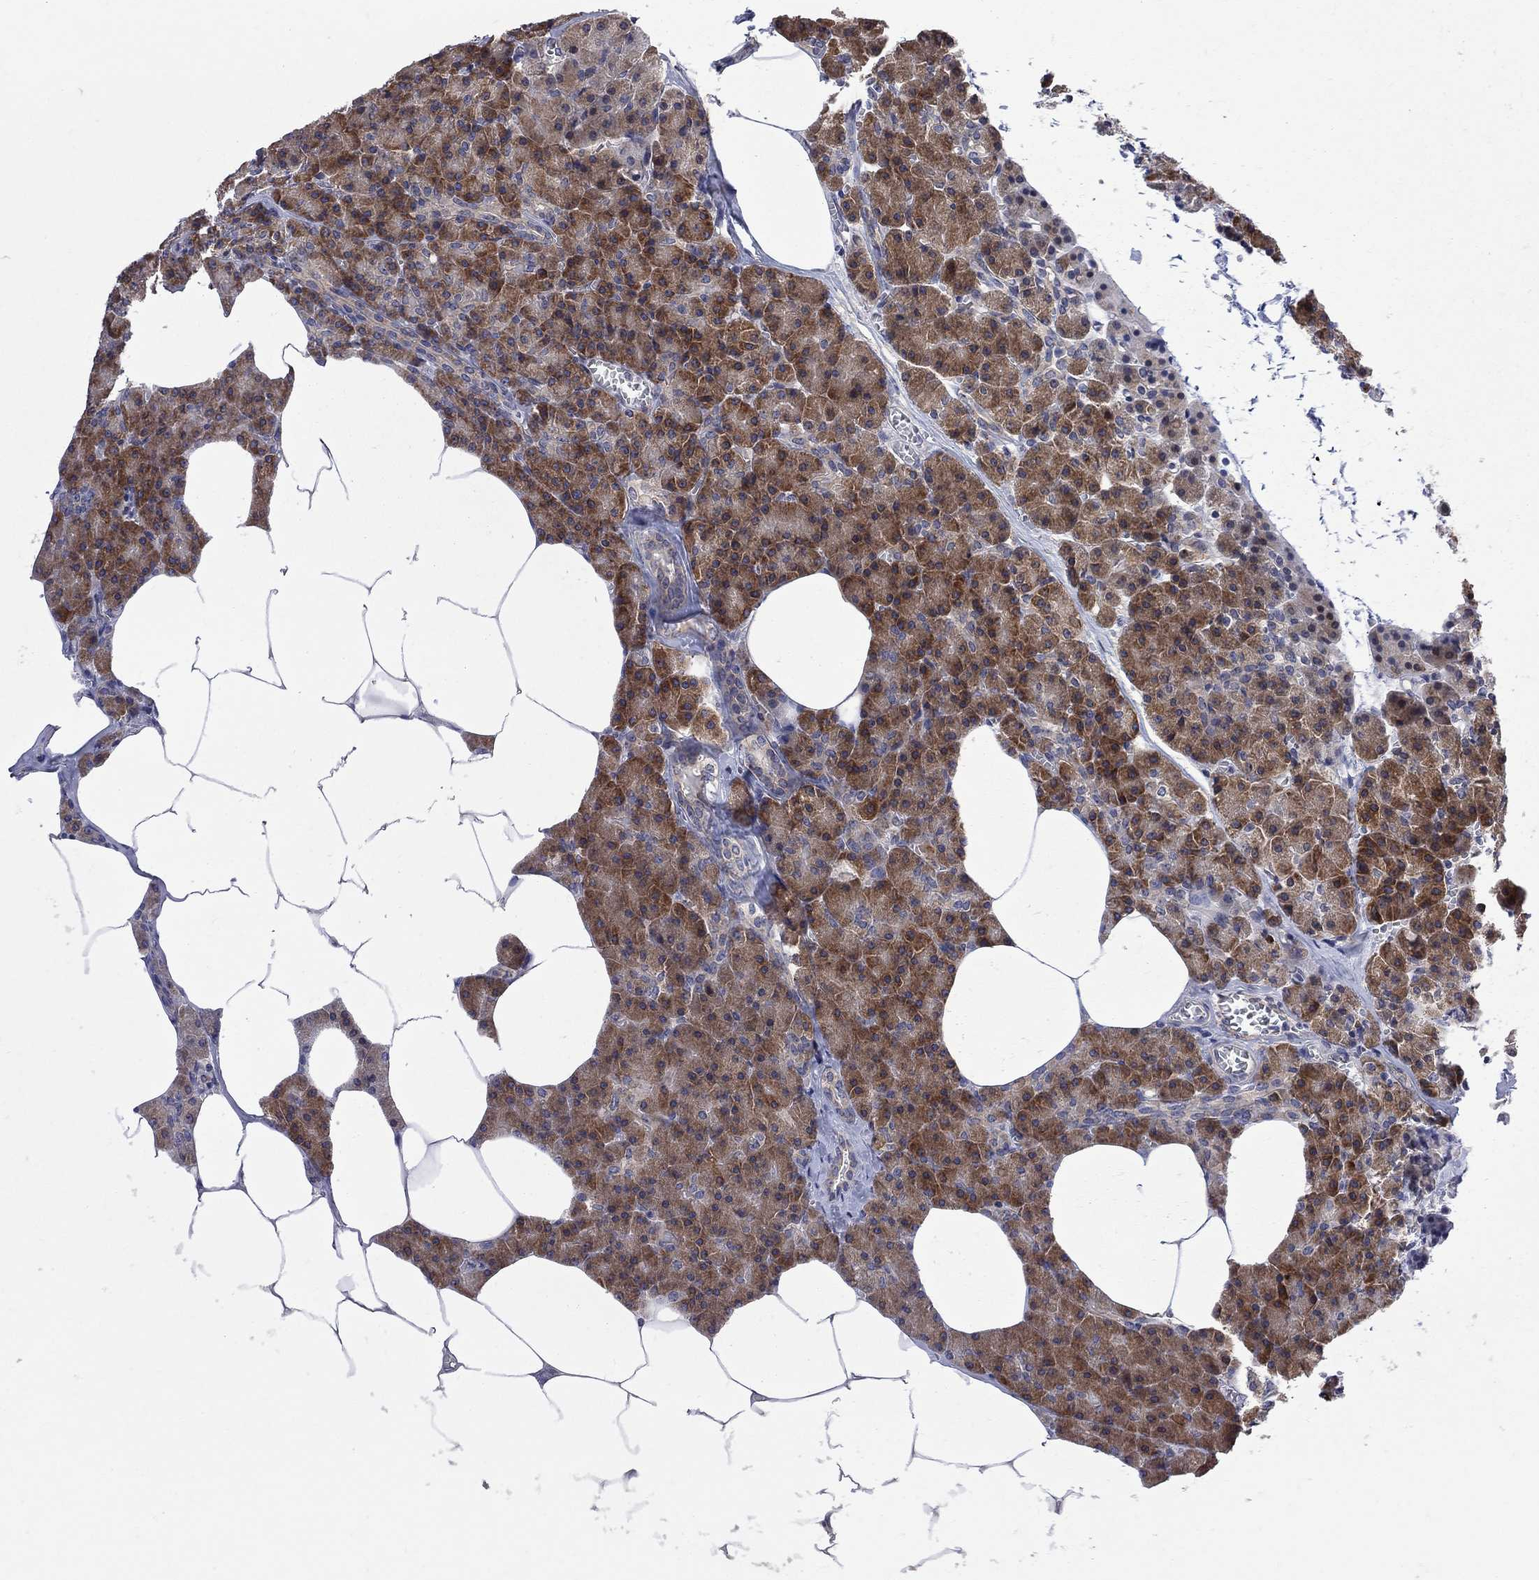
{"staining": {"intensity": "strong", "quantity": ">75%", "location": "cytoplasmic/membranous"}, "tissue": "pancreas", "cell_type": "Exocrine glandular cells", "image_type": "normal", "snomed": [{"axis": "morphology", "description": "Normal tissue, NOS"}, {"axis": "topography", "description": "Pancreas"}], "caption": "IHC (DAB) staining of benign pancreas displays strong cytoplasmic/membranous protein positivity in about >75% of exocrine glandular cells. IHC stains the protein of interest in brown and the nuclei are stained blue.", "gene": "CNOT11", "patient": {"sex": "female", "age": 45}}